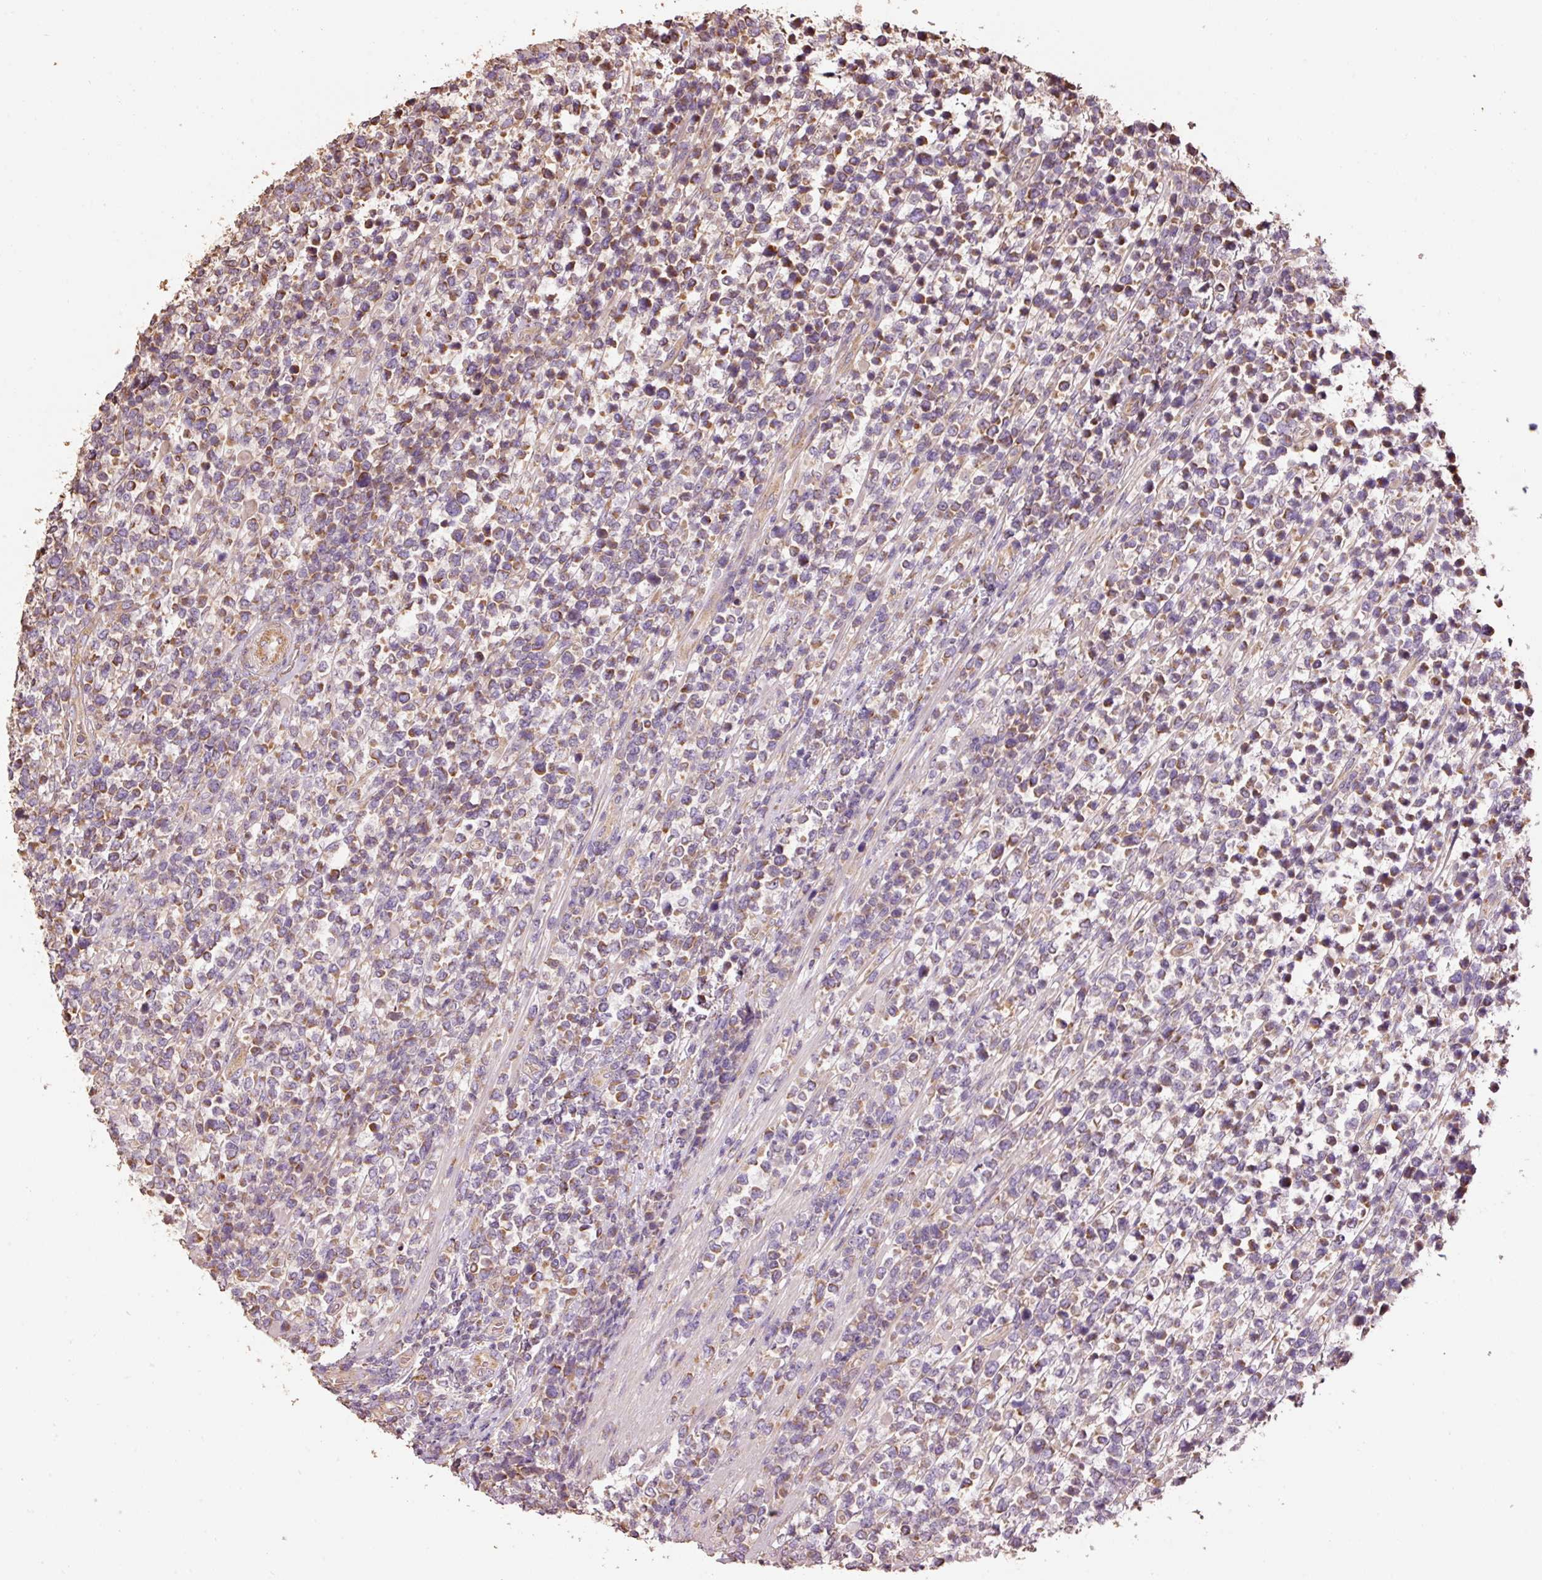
{"staining": {"intensity": "moderate", "quantity": ">75%", "location": "cytoplasmic/membranous"}, "tissue": "lymphoma", "cell_type": "Tumor cells", "image_type": "cancer", "snomed": [{"axis": "morphology", "description": "Malignant lymphoma, non-Hodgkin's type, High grade"}, {"axis": "topography", "description": "Soft tissue"}], "caption": "Immunohistochemistry (IHC) micrograph of human high-grade malignant lymphoma, non-Hodgkin's type stained for a protein (brown), which shows medium levels of moderate cytoplasmic/membranous staining in about >75% of tumor cells.", "gene": "EFHC1", "patient": {"sex": "female", "age": 56}}